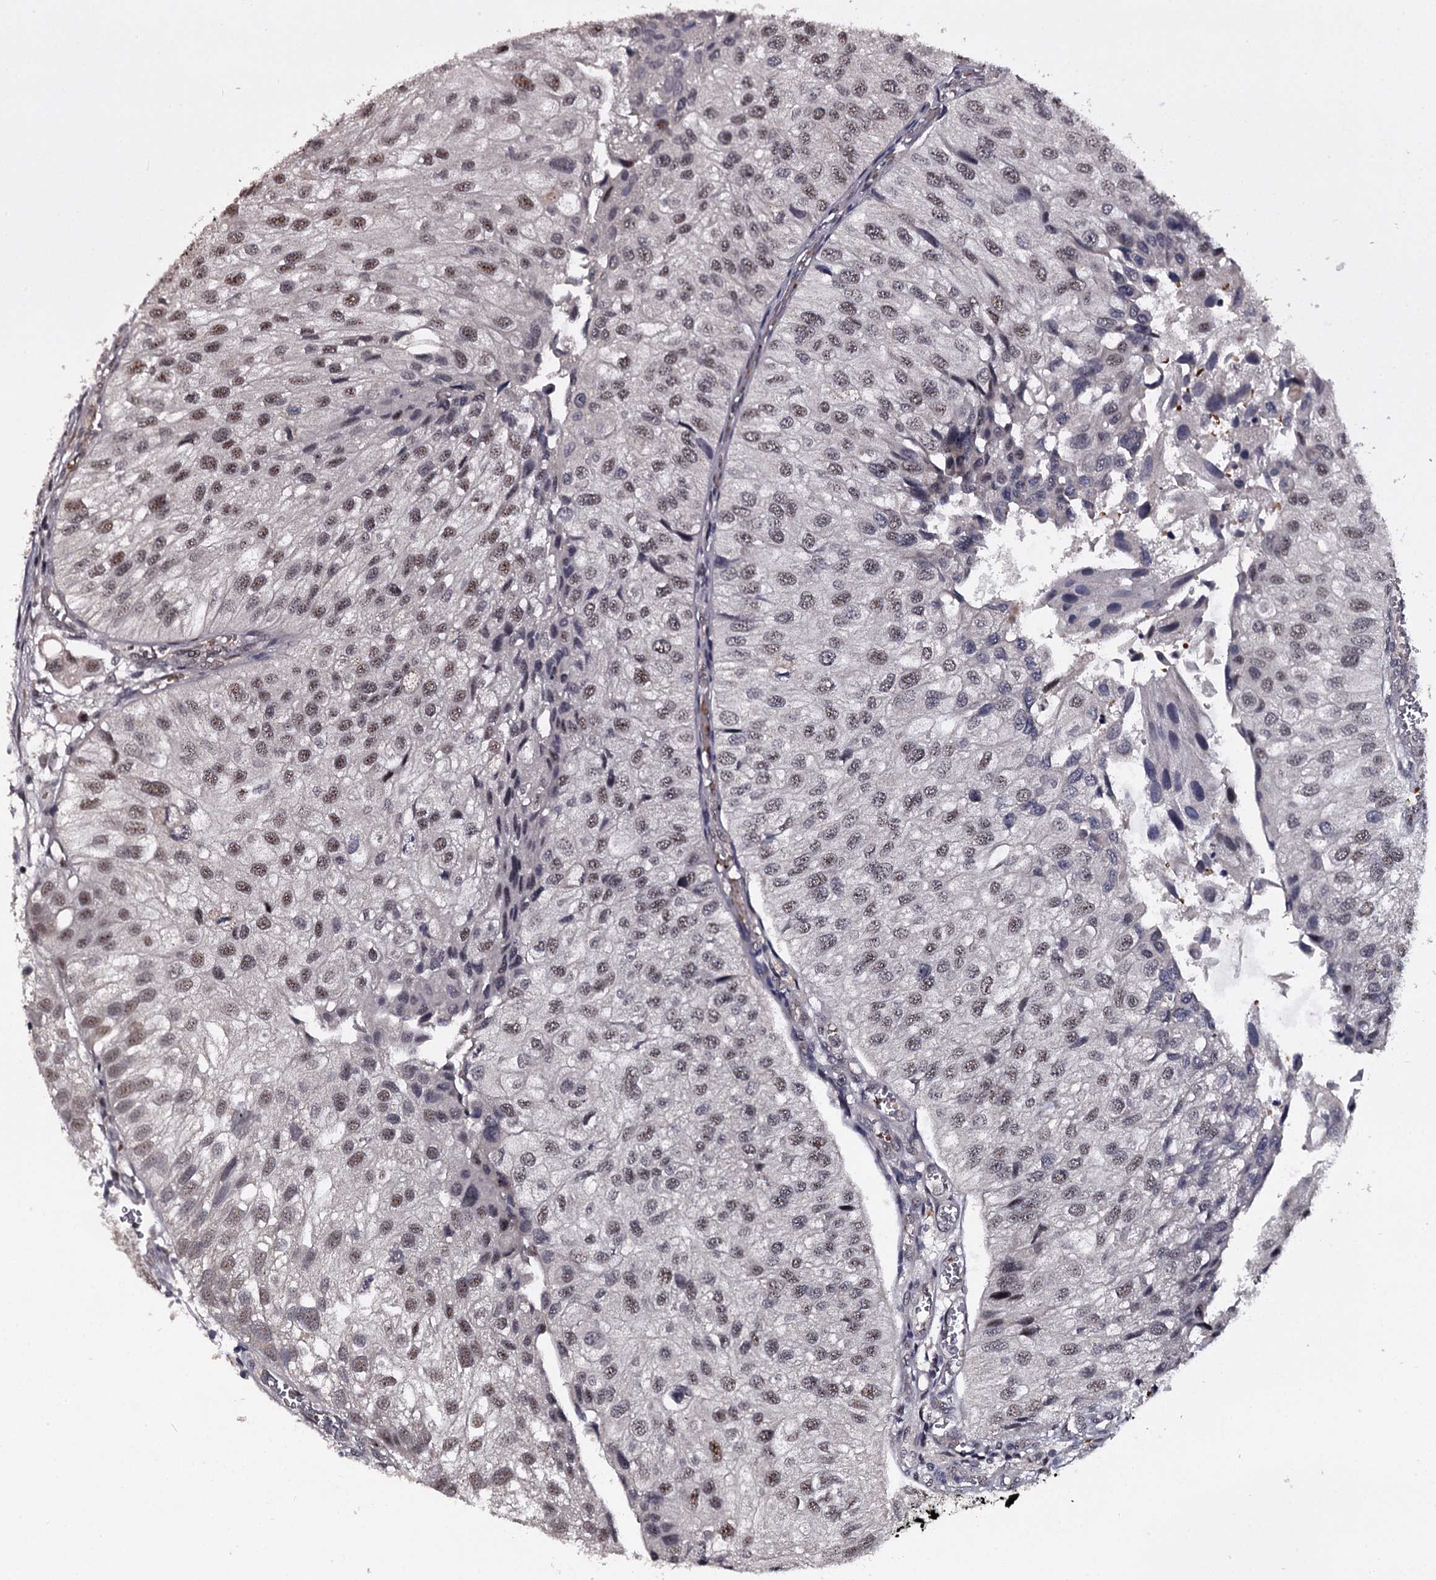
{"staining": {"intensity": "weak", "quantity": "25%-75%", "location": "nuclear"}, "tissue": "urothelial cancer", "cell_type": "Tumor cells", "image_type": "cancer", "snomed": [{"axis": "morphology", "description": "Urothelial carcinoma, Low grade"}, {"axis": "topography", "description": "Urinary bladder"}], "caption": "Tumor cells display weak nuclear expression in about 25%-75% of cells in low-grade urothelial carcinoma.", "gene": "RNF44", "patient": {"sex": "female", "age": 89}}